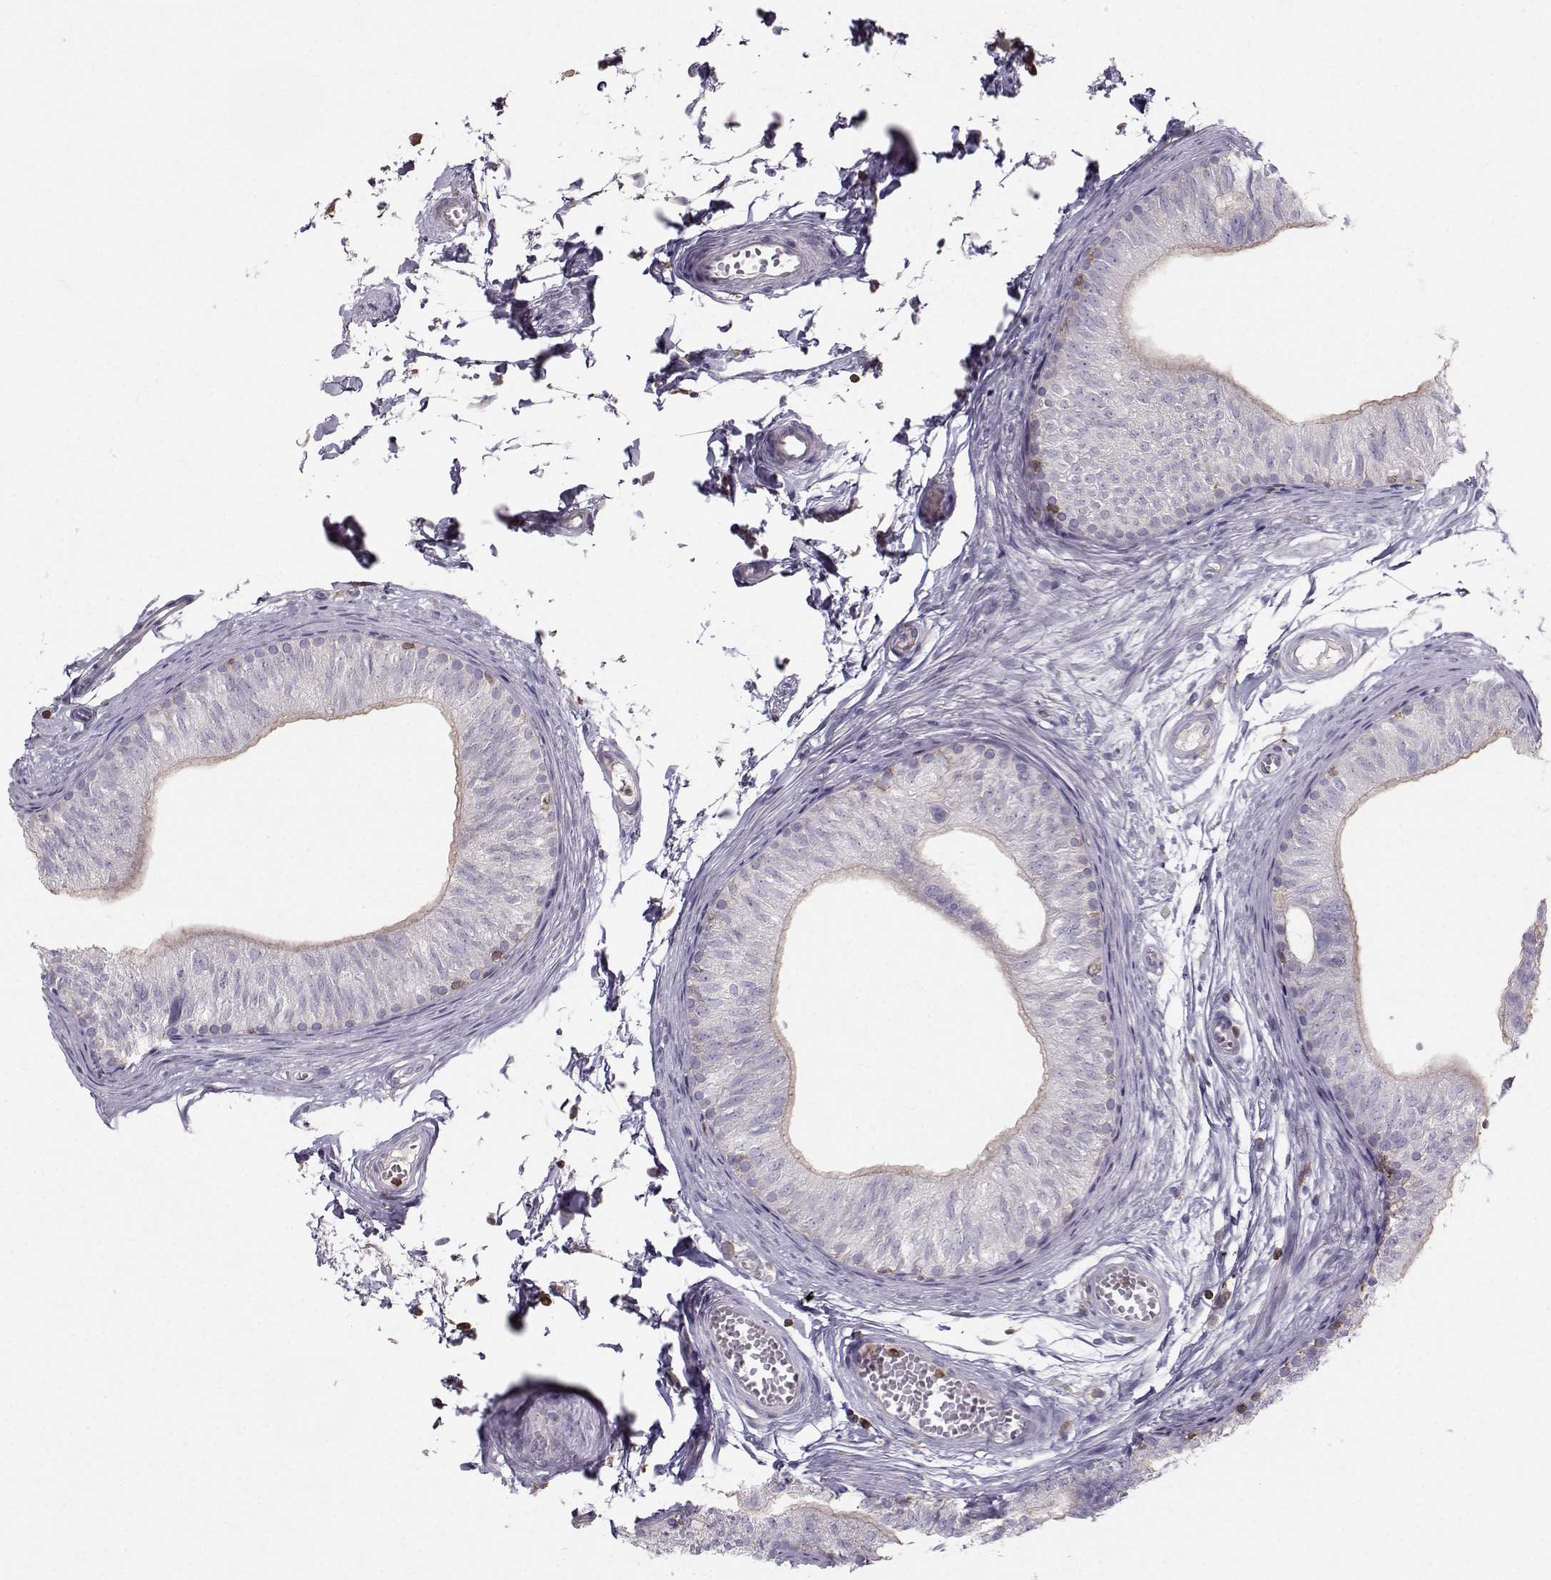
{"staining": {"intensity": "weak", "quantity": "25%-75%", "location": "cytoplasmic/membranous"}, "tissue": "epididymis", "cell_type": "Glandular cells", "image_type": "normal", "snomed": [{"axis": "morphology", "description": "Normal tissue, NOS"}, {"axis": "topography", "description": "Epididymis"}], "caption": "Immunohistochemistry image of unremarkable human epididymis stained for a protein (brown), which demonstrates low levels of weak cytoplasmic/membranous positivity in about 25%-75% of glandular cells.", "gene": "ZBTB32", "patient": {"sex": "male", "age": 22}}